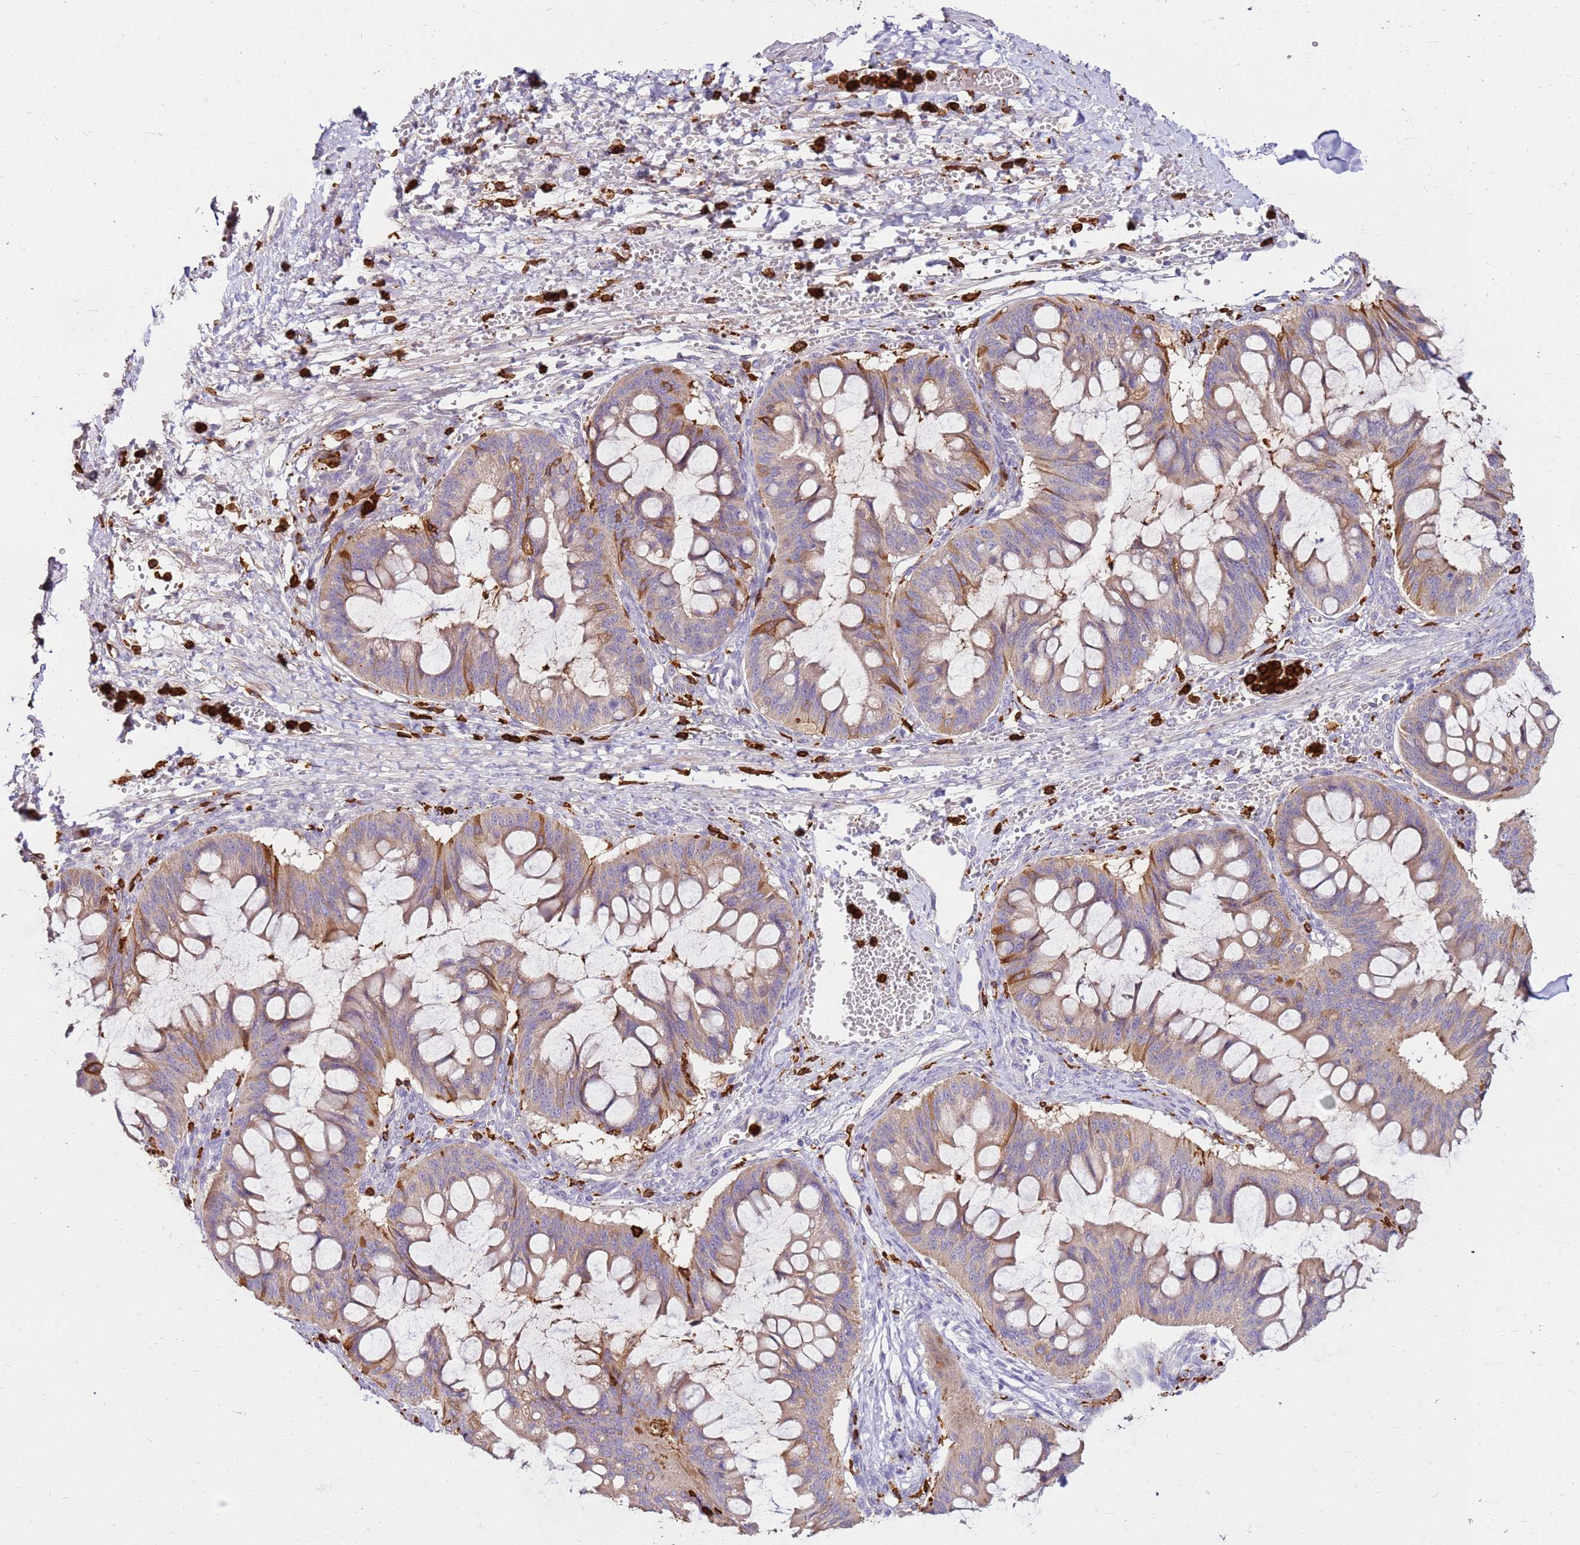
{"staining": {"intensity": "weak", "quantity": ">75%", "location": "cytoplasmic/membranous"}, "tissue": "ovarian cancer", "cell_type": "Tumor cells", "image_type": "cancer", "snomed": [{"axis": "morphology", "description": "Cystadenocarcinoma, mucinous, NOS"}, {"axis": "topography", "description": "Ovary"}], "caption": "Immunohistochemical staining of human ovarian cancer (mucinous cystadenocarcinoma) shows low levels of weak cytoplasmic/membranous staining in approximately >75% of tumor cells. The staining is performed using DAB brown chromogen to label protein expression. The nuclei are counter-stained blue using hematoxylin.", "gene": "CORO1A", "patient": {"sex": "female", "age": 73}}